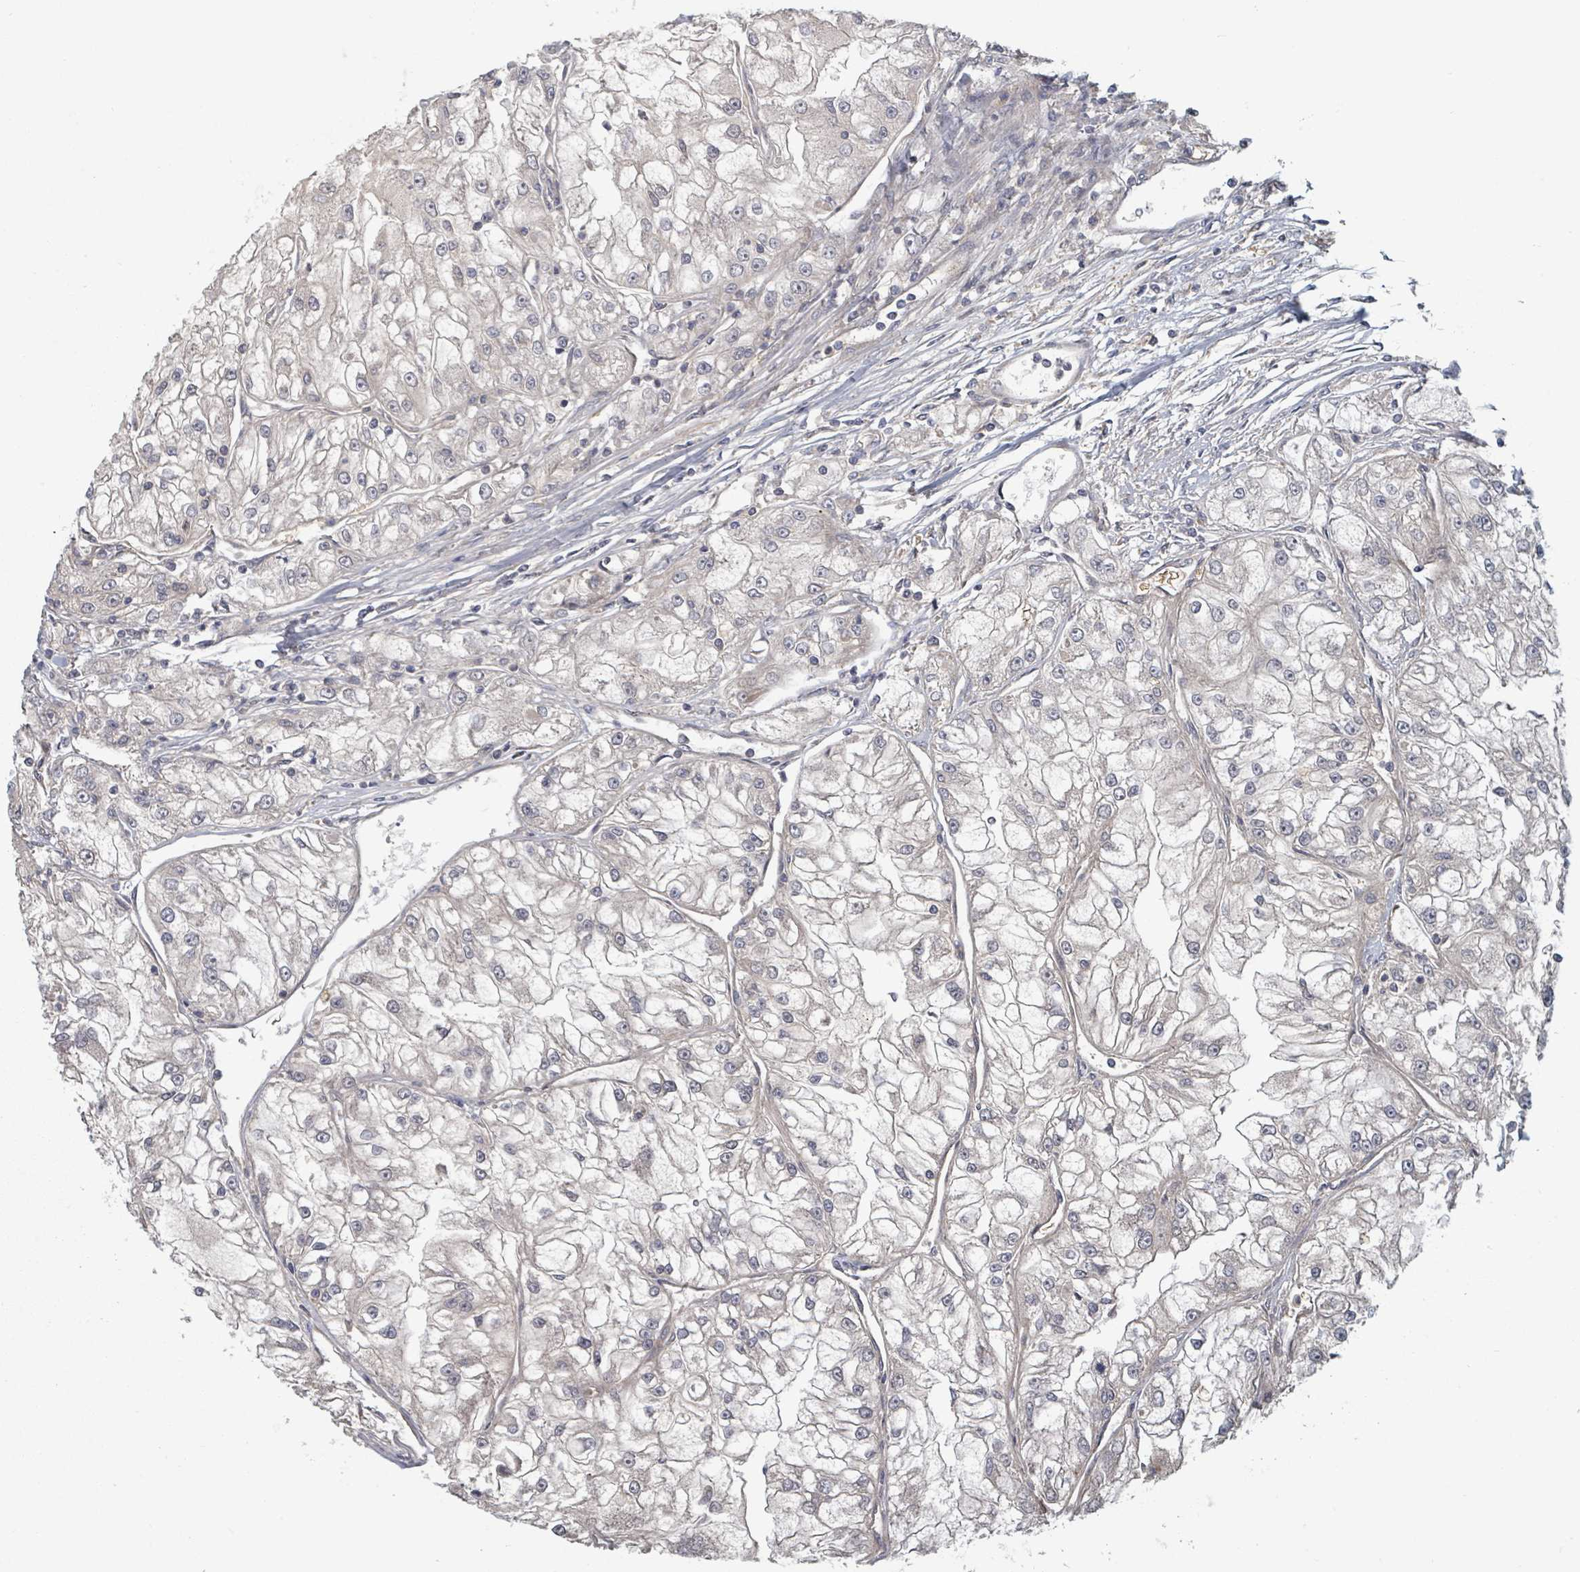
{"staining": {"intensity": "negative", "quantity": "none", "location": "none"}, "tissue": "renal cancer", "cell_type": "Tumor cells", "image_type": "cancer", "snomed": [{"axis": "morphology", "description": "Adenocarcinoma, NOS"}, {"axis": "topography", "description": "Kidney"}], "caption": "Immunohistochemistry of renal cancer exhibits no expression in tumor cells. (Stains: DAB (3,3'-diaminobenzidine) immunohistochemistry with hematoxylin counter stain, Microscopy: brightfield microscopy at high magnification).", "gene": "GABBR1", "patient": {"sex": "female", "age": 72}}